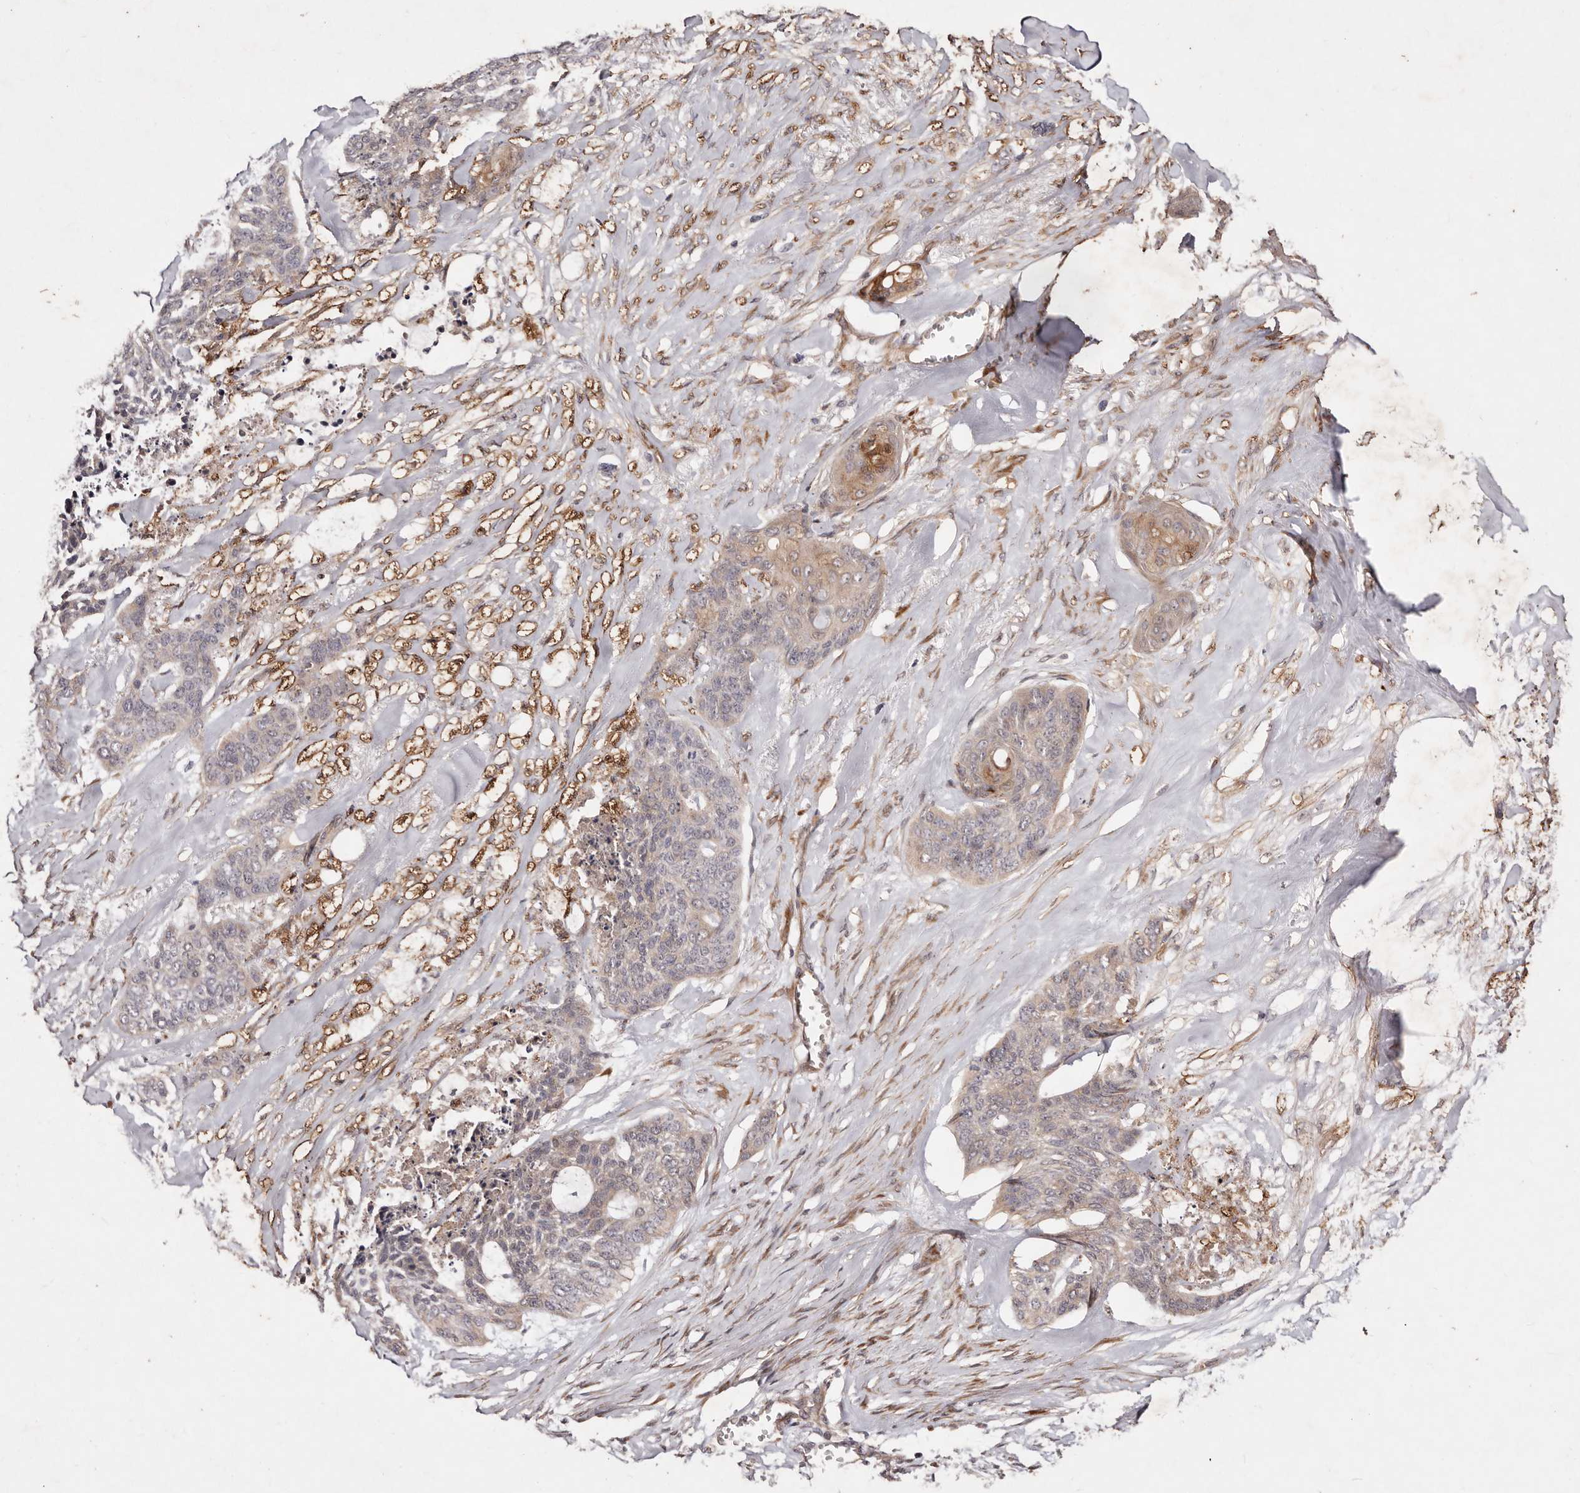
{"staining": {"intensity": "weak", "quantity": "<25%", "location": "cytoplasmic/membranous"}, "tissue": "skin cancer", "cell_type": "Tumor cells", "image_type": "cancer", "snomed": [{"axis": "morphology", "description": "Basal cell carcinoma"}, {"axis": "topography", "description": "Skin"}], "caption": "Protein analysis of skin basal cell carcinoma displays no significant positivity in tumor cells. (DAB (3,3'-diaminobenzidine) IHC, high magnification).", "gene": "CCL14", "patient": {"sex": "female", "age": 64}}